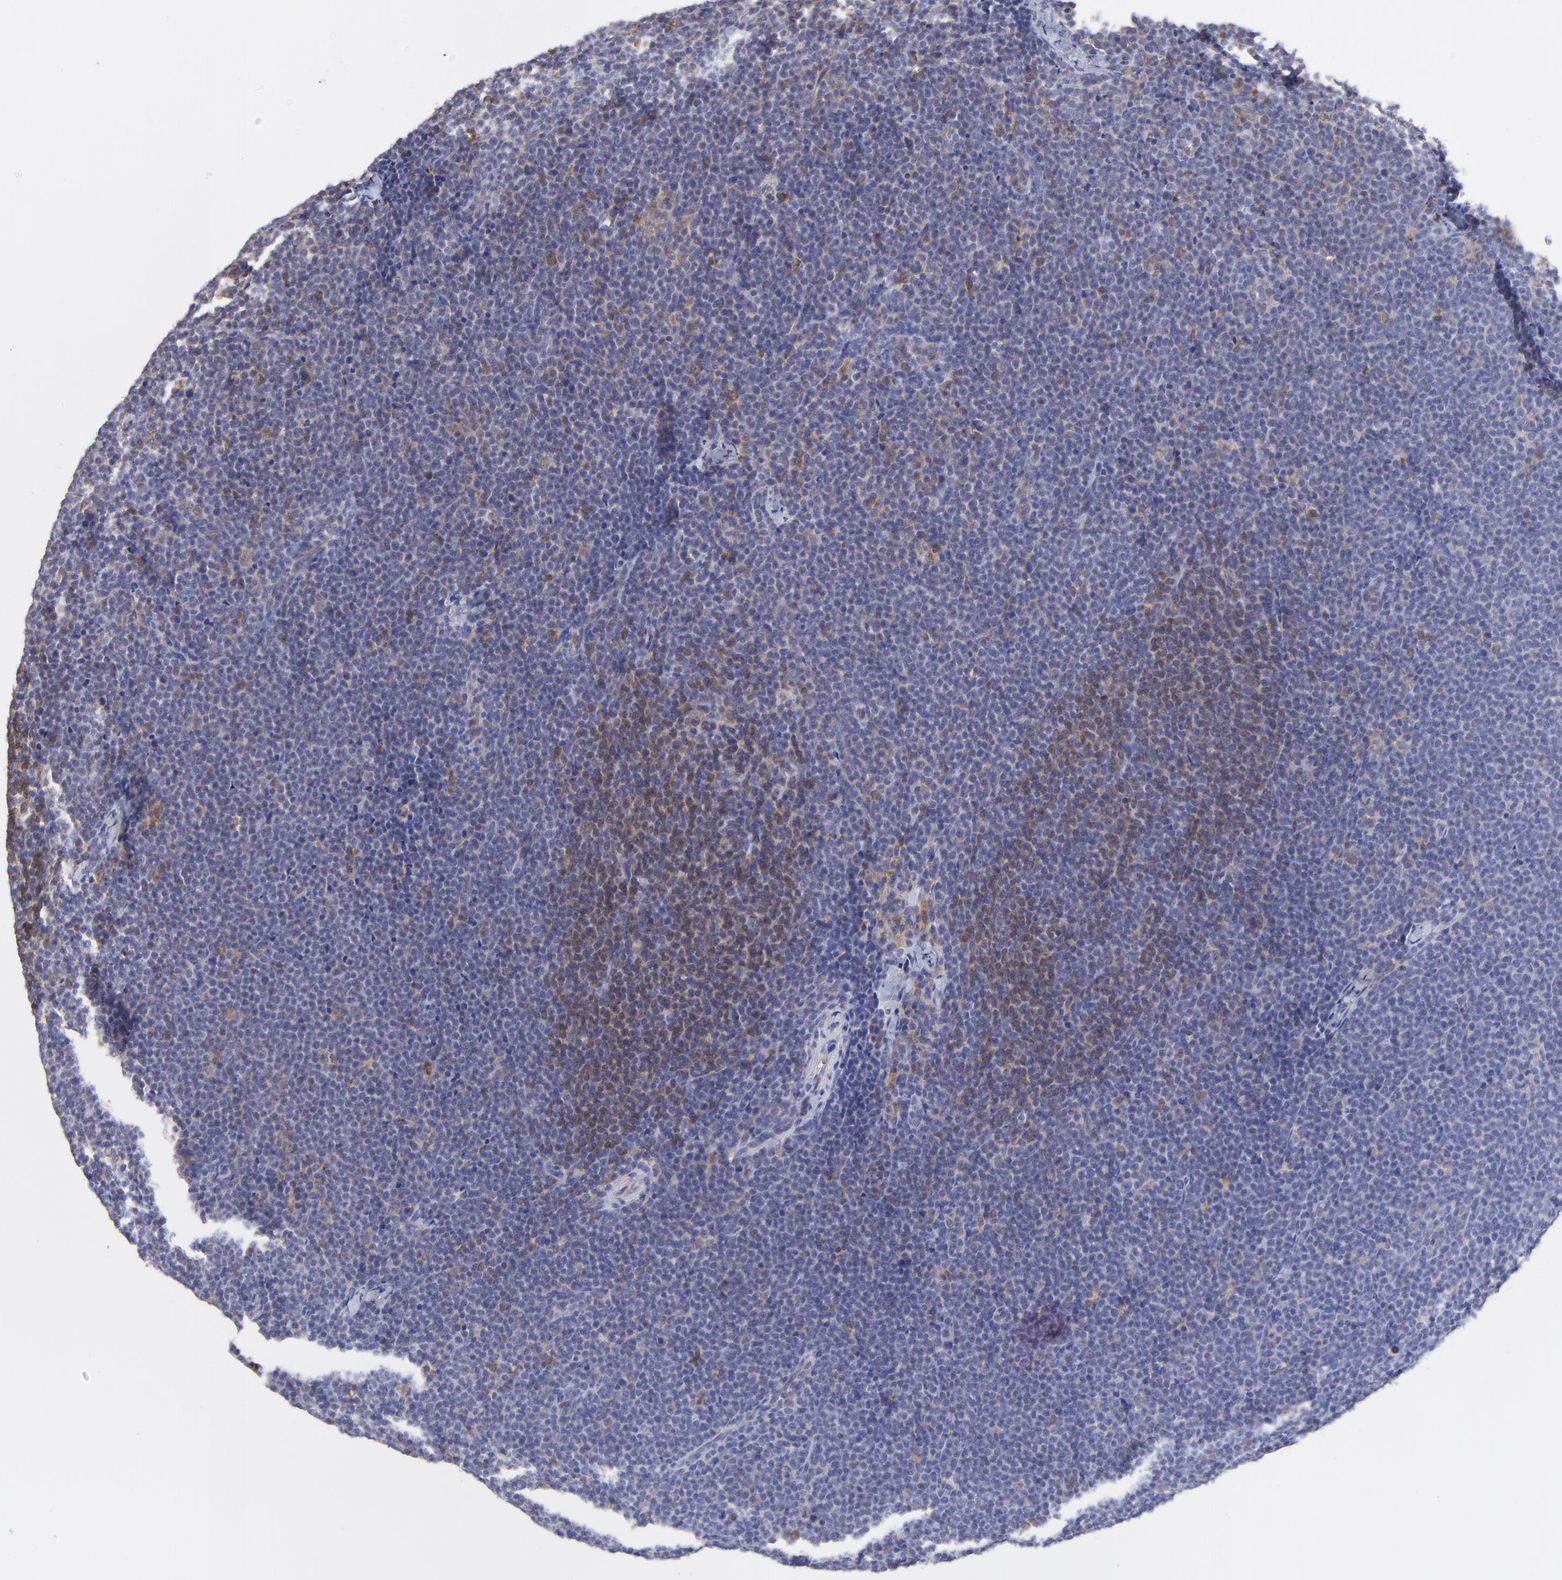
{"staining": {"intensity": "weak", "quantity": "<25%", "location": "cytoplasmic/membranous"}, "tissue": "lymphoma", "cell_type": "Tumor cells", "image_type": "cancer", "snomed": [{"axis": "morphology", "description": "Malignant lymphoma, non-Hodgkin's type, High grade"}, {"axis": "topography", "description": "Lymph node"}], "caption": "This is a micrograph of IHC staining of malignant lymphoma, non-Hodgkin's type (high-grade), which shows no expression in tumor cells.", "gene": "HYAL1", "patient": {"sex": "female", "age": 58}}